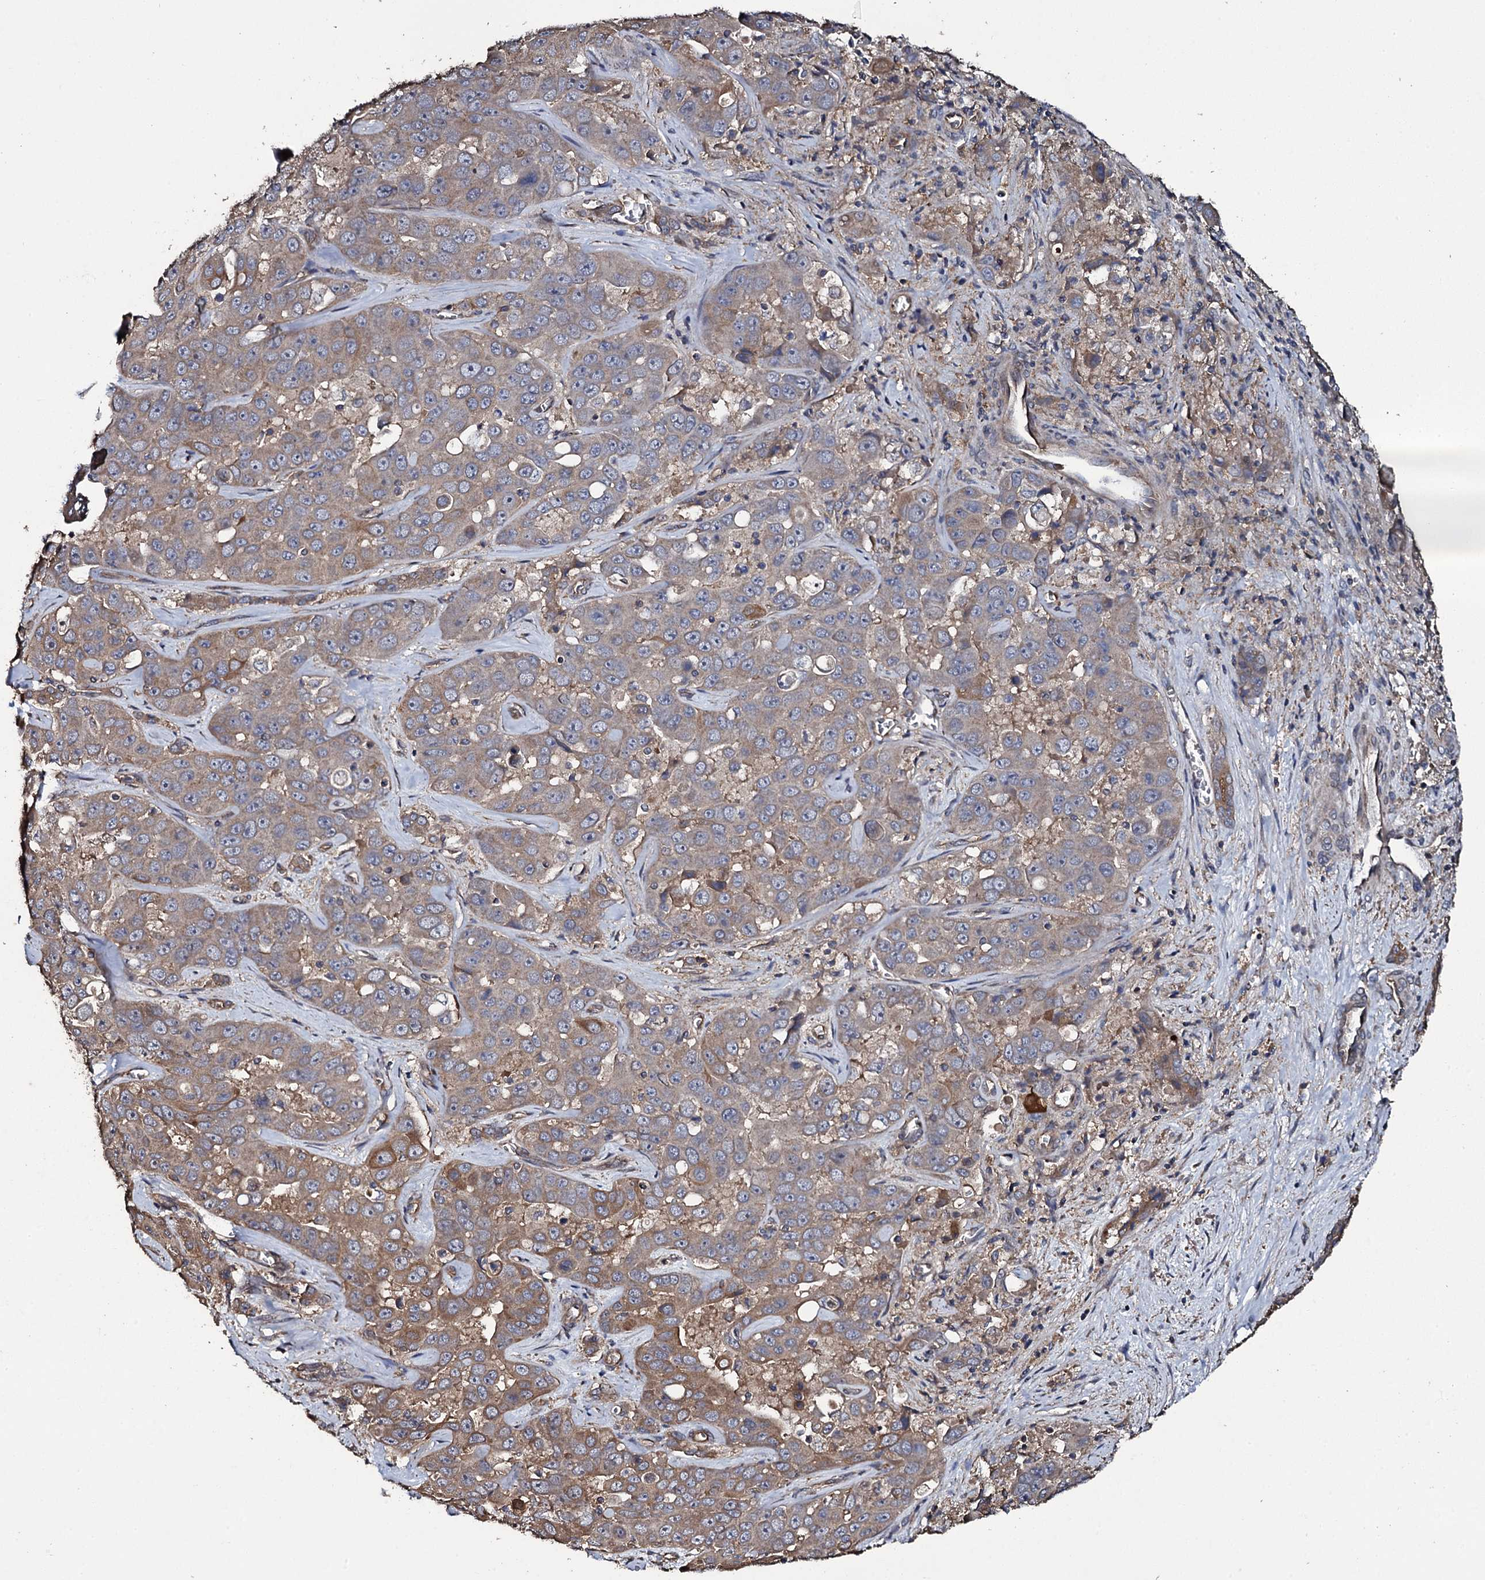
{"staining": {"intensity": "moderate", "quantity": "25%-75%", "location": "cytoplasmic/membranous"}, "tissue": "liver cancer", "cell_type": "Tumor cells", "image_type": "cancer", "snomed": [{"axis": "morphology", "description": "Cholangiocarcinoma"}, {"axis": "topography", "description": "Liver"}], "caption": "Protein staining of liver cholangiocarcinoma tissue reveals moderate cytoplasmic/membranous expression in approximately 25%-75% of tumor cells.", "gene": "TTC23", "patient": {"sex": "female", "age": 52}}